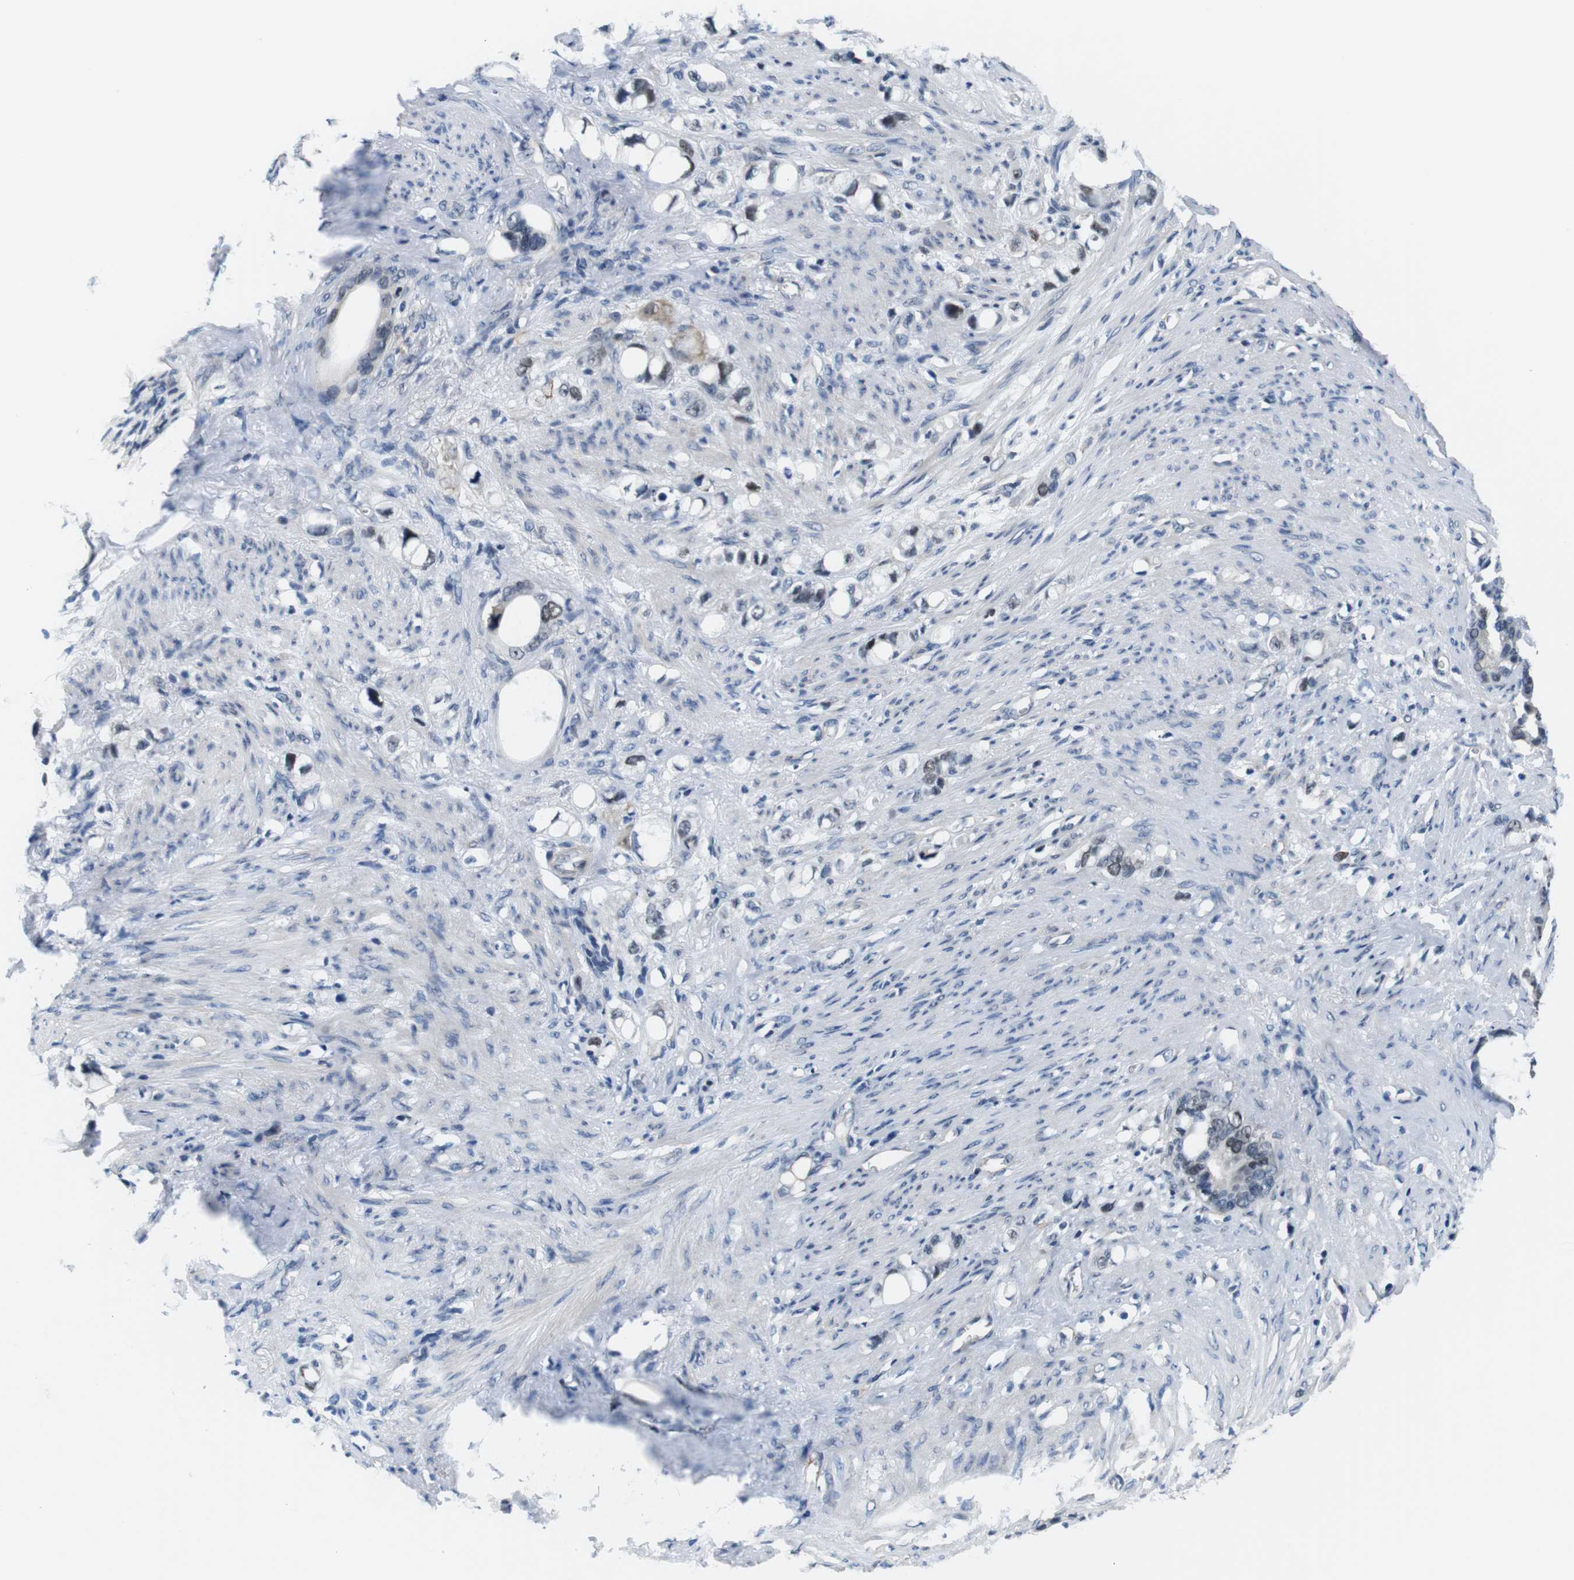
{"staining": {"intensity": "moderate", "quantity": "25%-75%", "location": "nuclear"}, "tissue": "stomach cancer", "cell_type": "Tumor cells", "image_type": "cancer", "snomed": [{"axis": "morphology", "description": "Adenocarcinoma, NOS"}, {"axis": "topography", "description": "Stomach"}], "caption": "Stomach adenocarcinoma stained for a protein shows moderate nuclear positivity in tumor cells.", "gene": "SMCO2", "patient": {"sex": "female", "age": 75}}